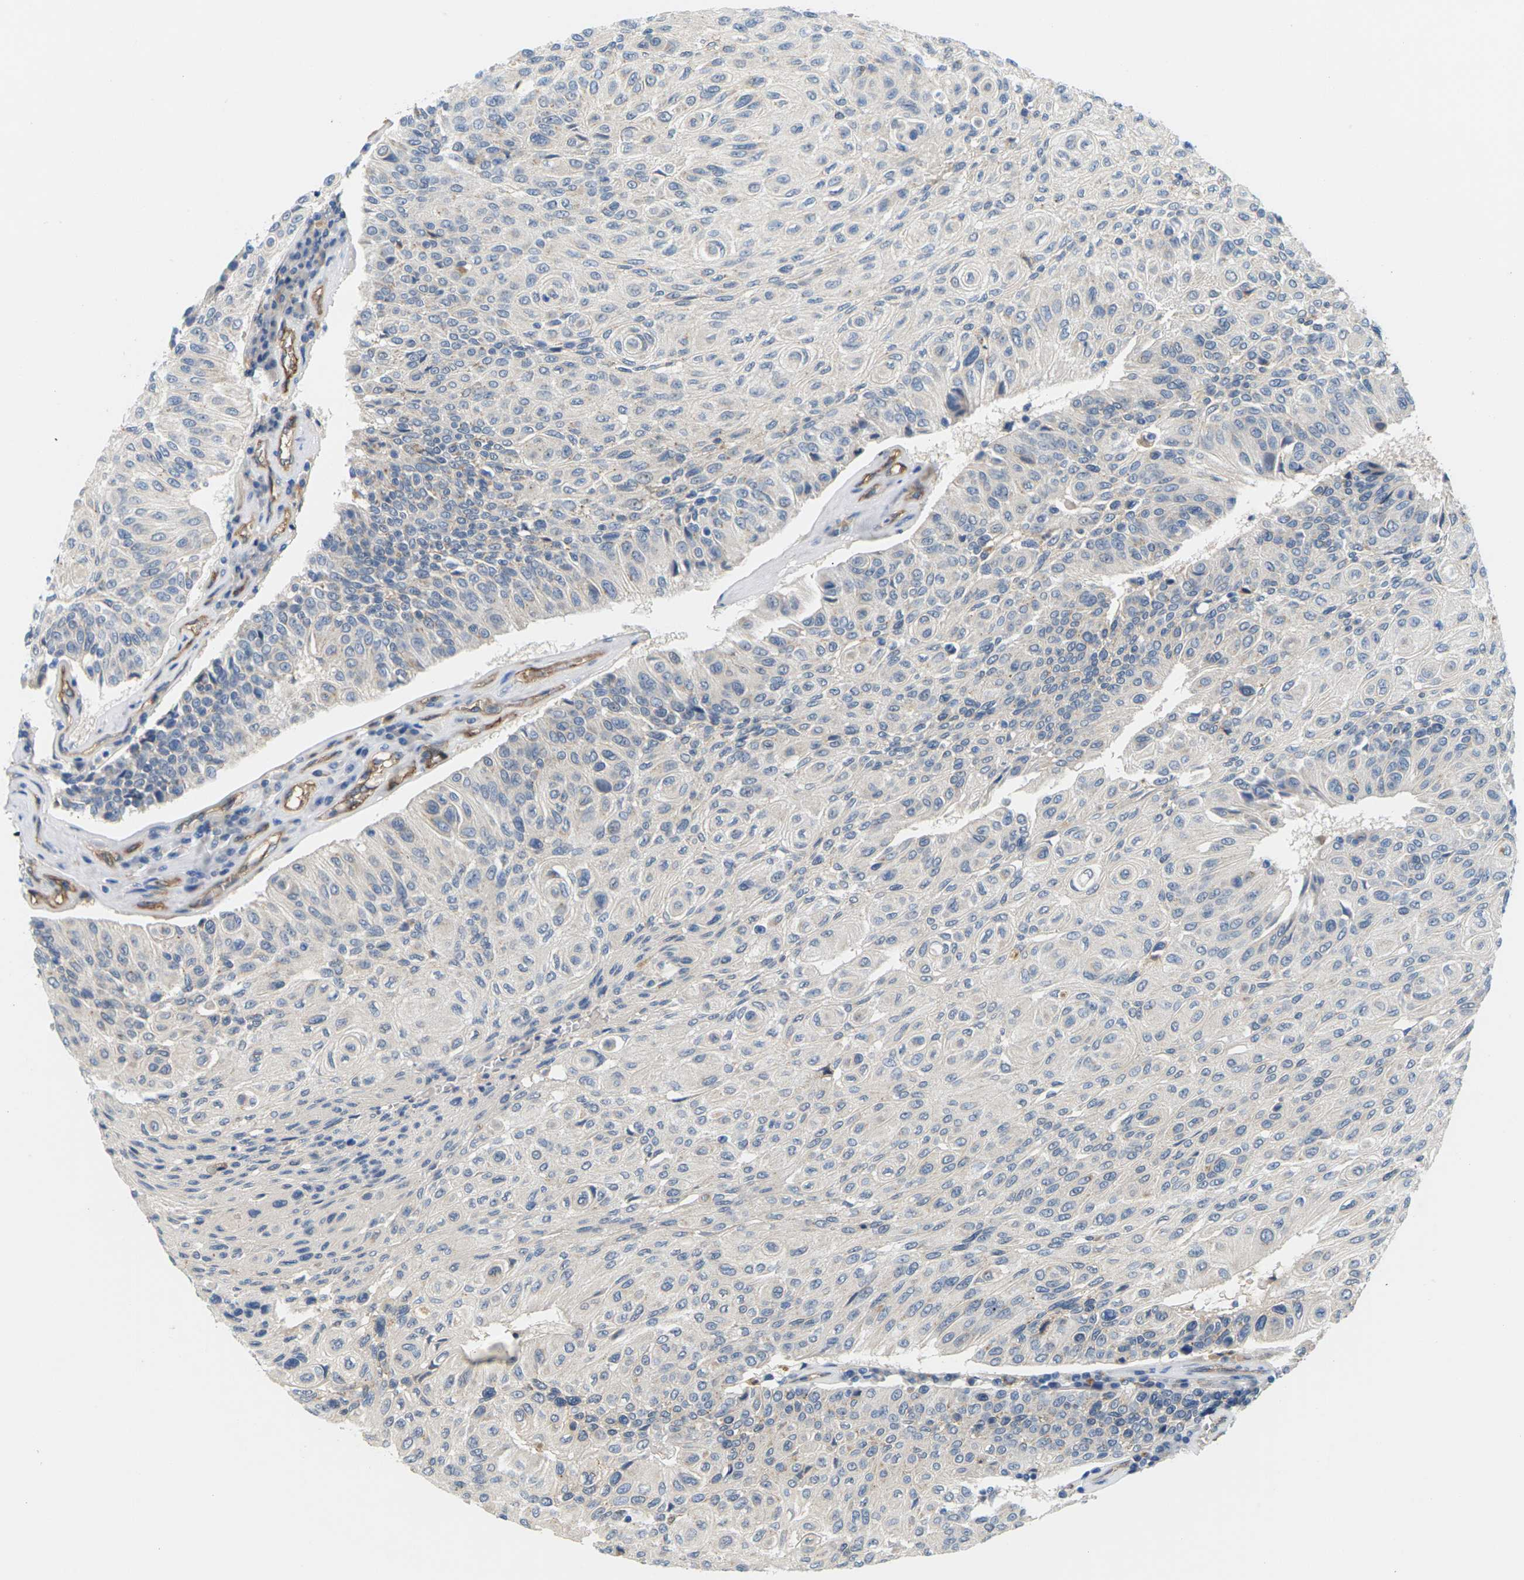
{"staining": {"intensity": "negative", "quantity": "none", "location": "none"}, "tissue": "urothelial cancer", "cell_type": "Tumor cells", "image_type": "cancer", "snomed": [{"axis": "morphology", "description": "Urothelial carcinoma, High grade"}, {"axis": "topography", "description": "Urinary bladder"}], "caption": "Immunohistochemistry (IHC) micrograph of urothelial carcinoma (high-grade) stained for a protein (brown), which exhibits no expression in tumor cells. Nuclei are stained in blue.", "gene": "ITGA5", "patient": {"sex": "male", "age": 66}}